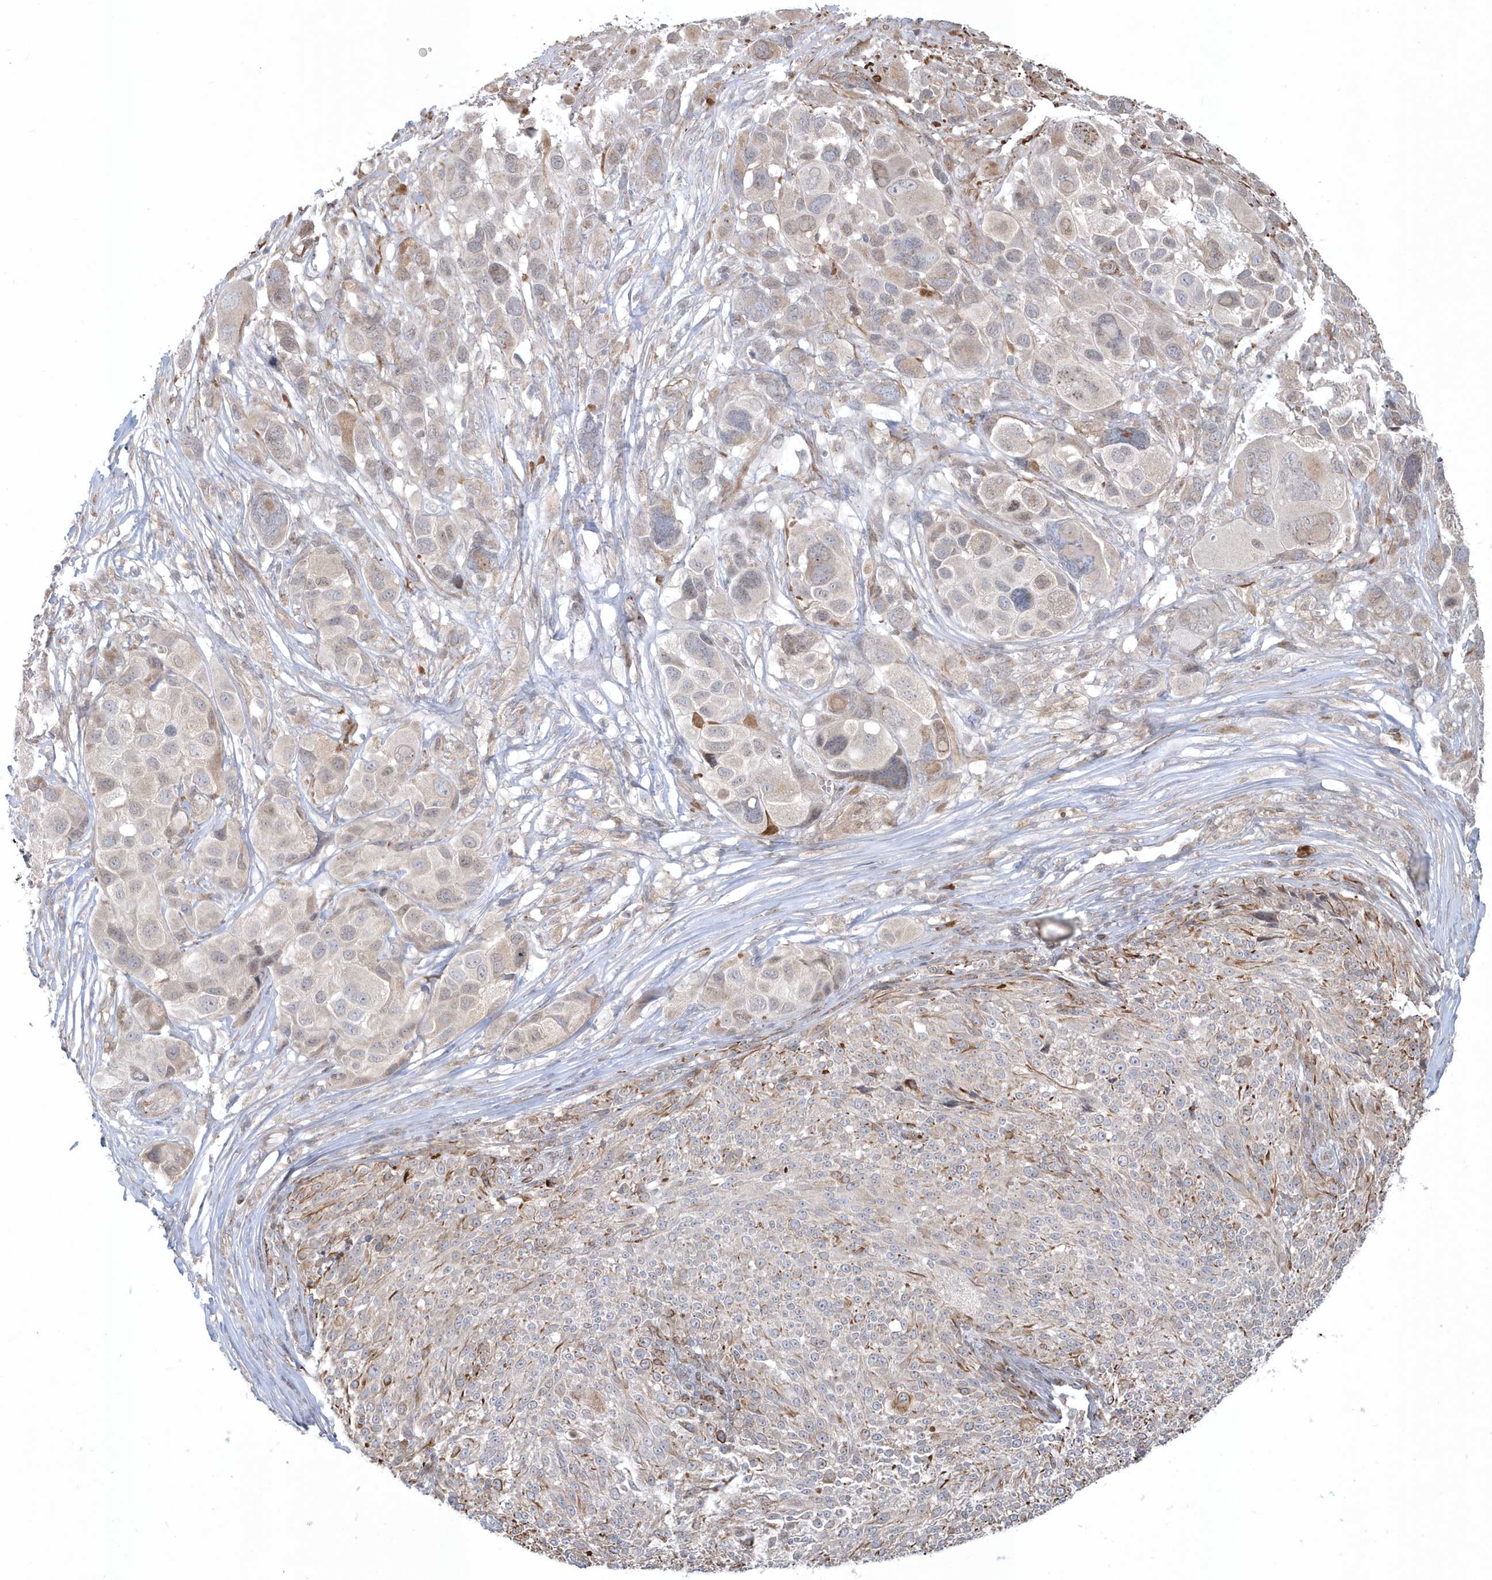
{"staining": {"intensity": "weak", "quantity": "<25%", "location": "cytoplasmic/membranous"}, "tissue": "melanoma", "cell_type": "Tumor cells", "image_type": "cancer", "snomed": [{"axis": "morphology", "description": "Malignant melanoma, NOS"}, {"axis": "topography", "description": "Skin of trunk"}], "caption": "Tumor cells show no significant positivity in melanoma. The staining was performed using DAB (3,3'-diaminobenzidine) to visualize the protein expression in brown, while the nuclei were stained in blue with hematoxylin (Magnification: 20x).", "gene": "DHX57", "patient": {"sex": "male", "age": 71}}